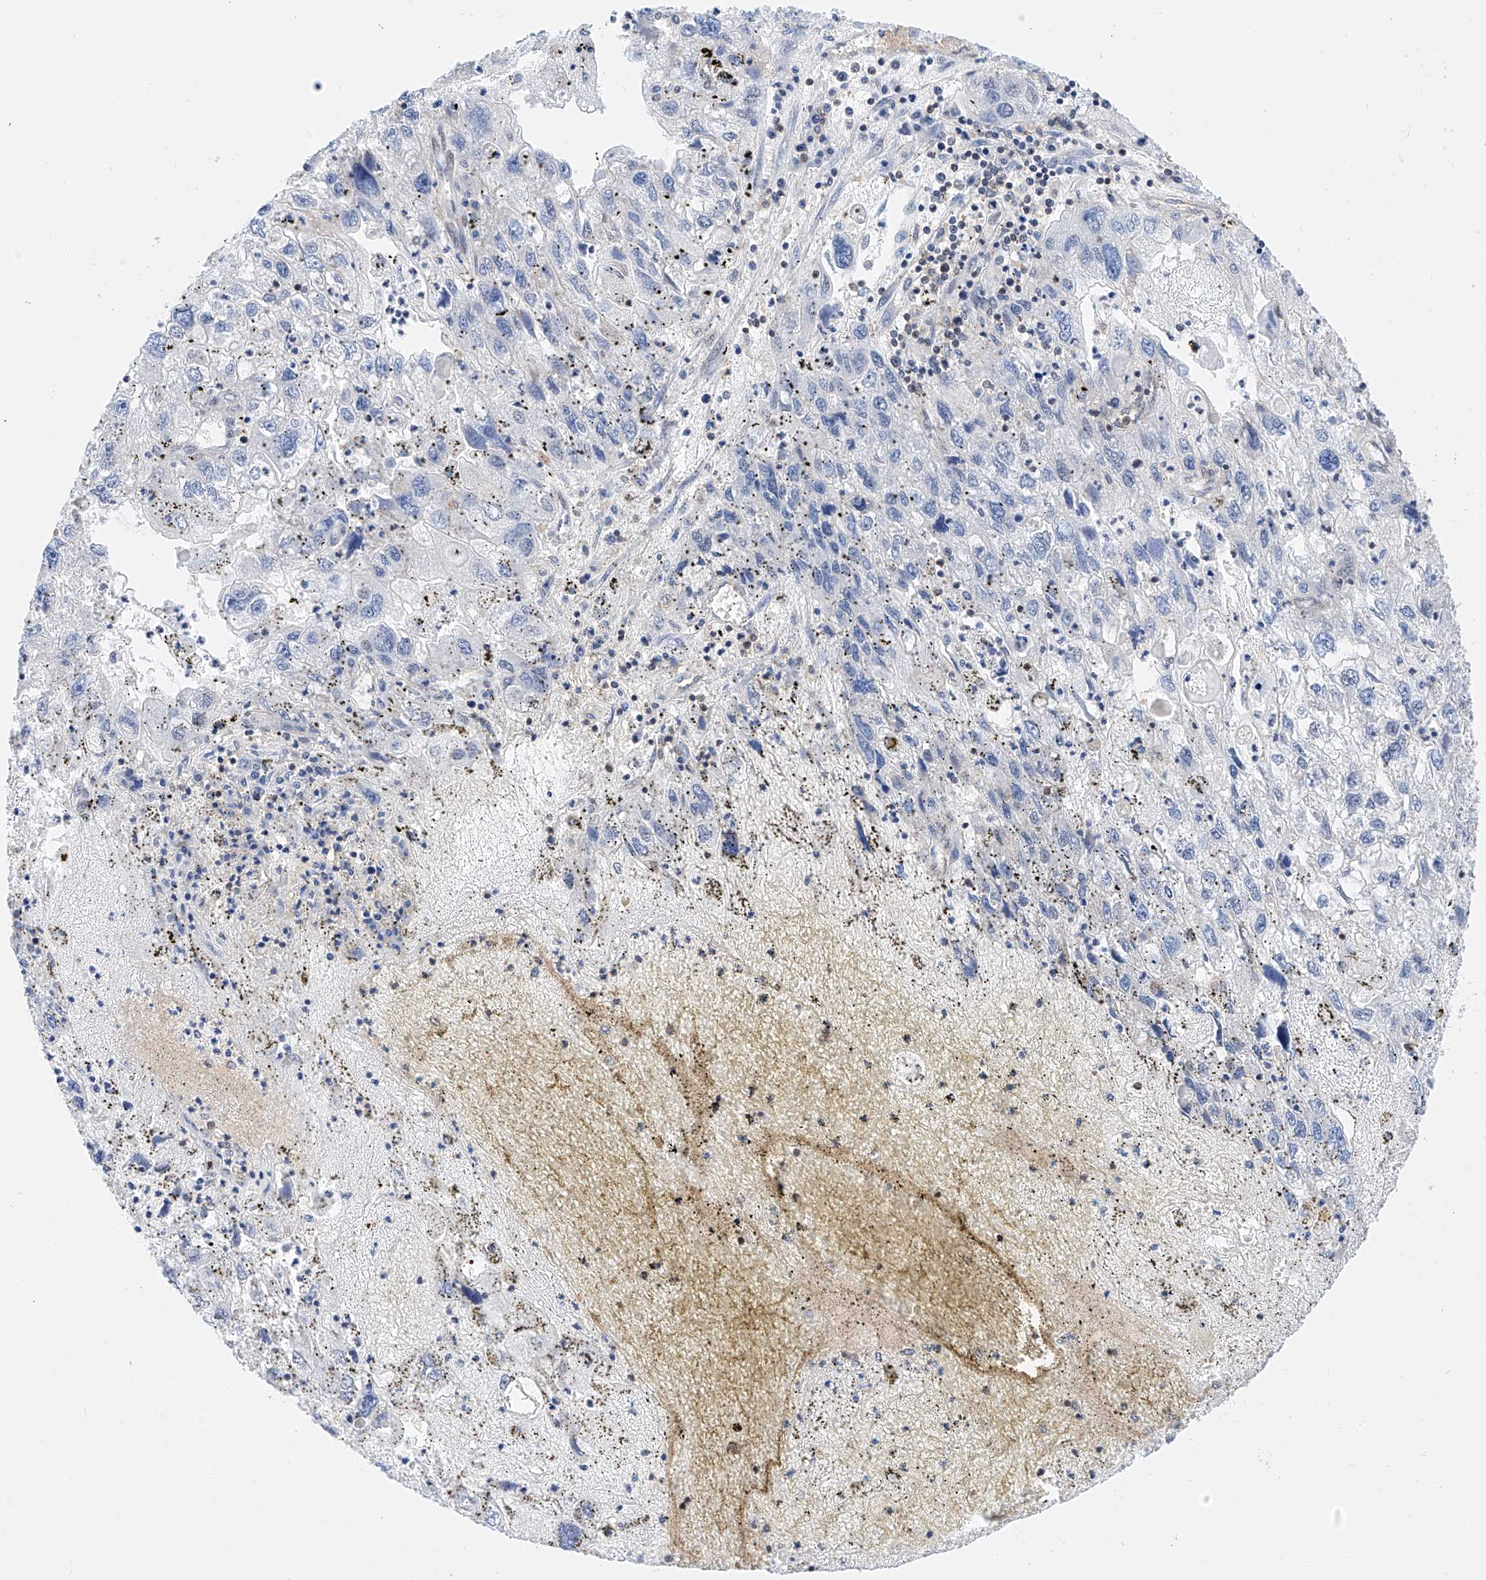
{"staining": {"intensity": "negative", "quantity": "none", "location": "none"}, "tissue": "endometrial cancer", "cell_type": "Tumor cells", "image_type": "cancer", "snomed": [{"axis": "morphology", "description": "Adenocarcinoma, NOS"}, {"axis": "topography", "description": "Endometrium"}], "caption": "Endometrial cancer (adenocarcinoma) stained for a protein using immunohistochemistry exhibits no staining tumor cells.", "gene": "HDAC9", "patient": {"sex": "female", "age": 49}}